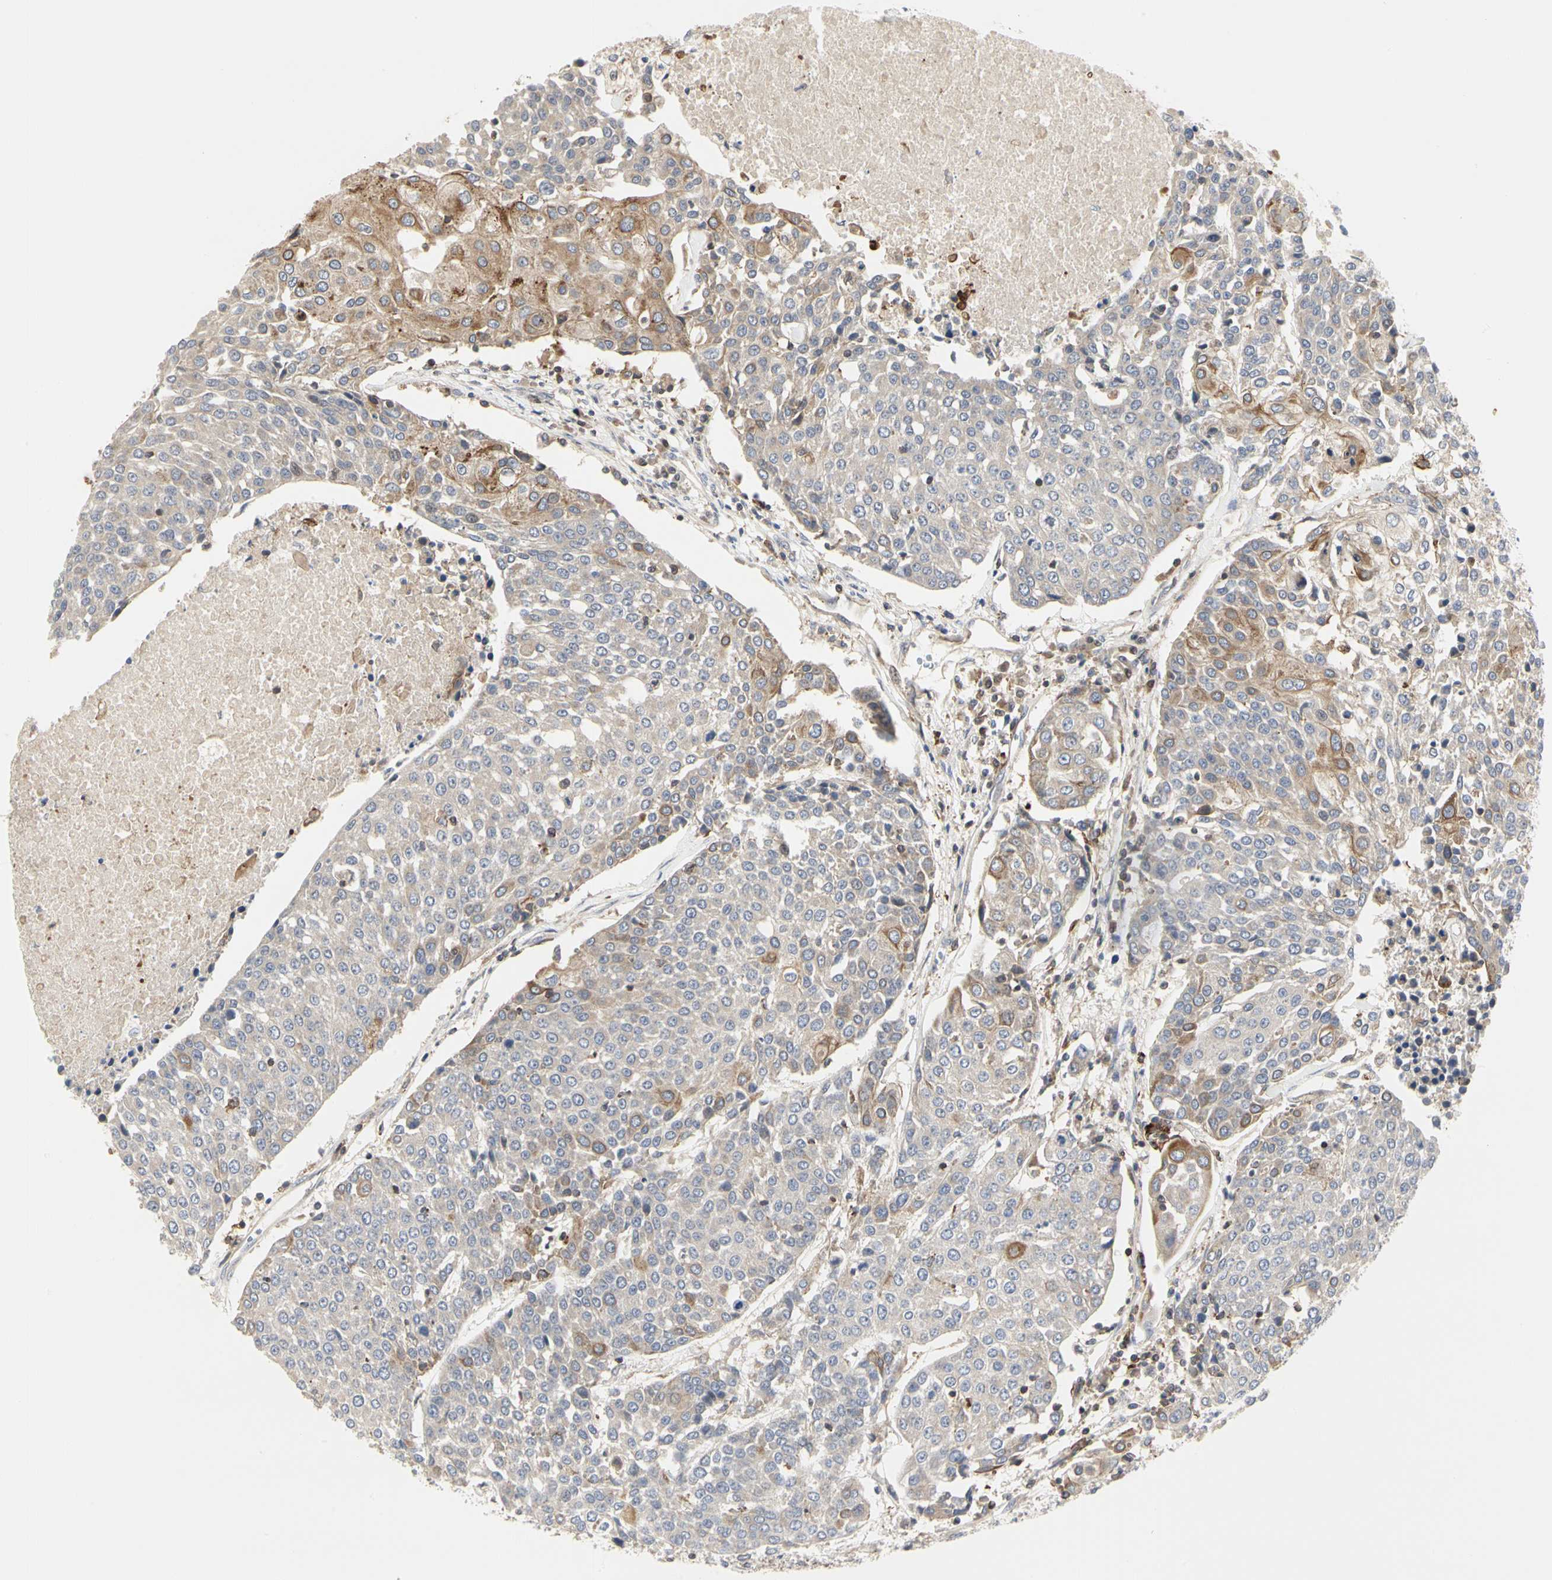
{"staining": {"intensity": "weak", "quantity": "<25%", "location": "cytoplasmic/membranous"}, "tissue": "urothelial cancer", "cell_type": "Tumor cells", "image_type": "cancer", "snomed": [{"axis": "morphology", "description": "Urothelial carcinoma, High grade"}, {"axis": "topography", "description": "Urinary bladder"}], "caption": "This micrograph is of urothelial cancer stained with IHC to label a protein in brown with the nuclei are counter-stained blue. There is no staining in tumor cells.", "gene": "NAPG", "patient": {"sex": "female", "age": 85}}